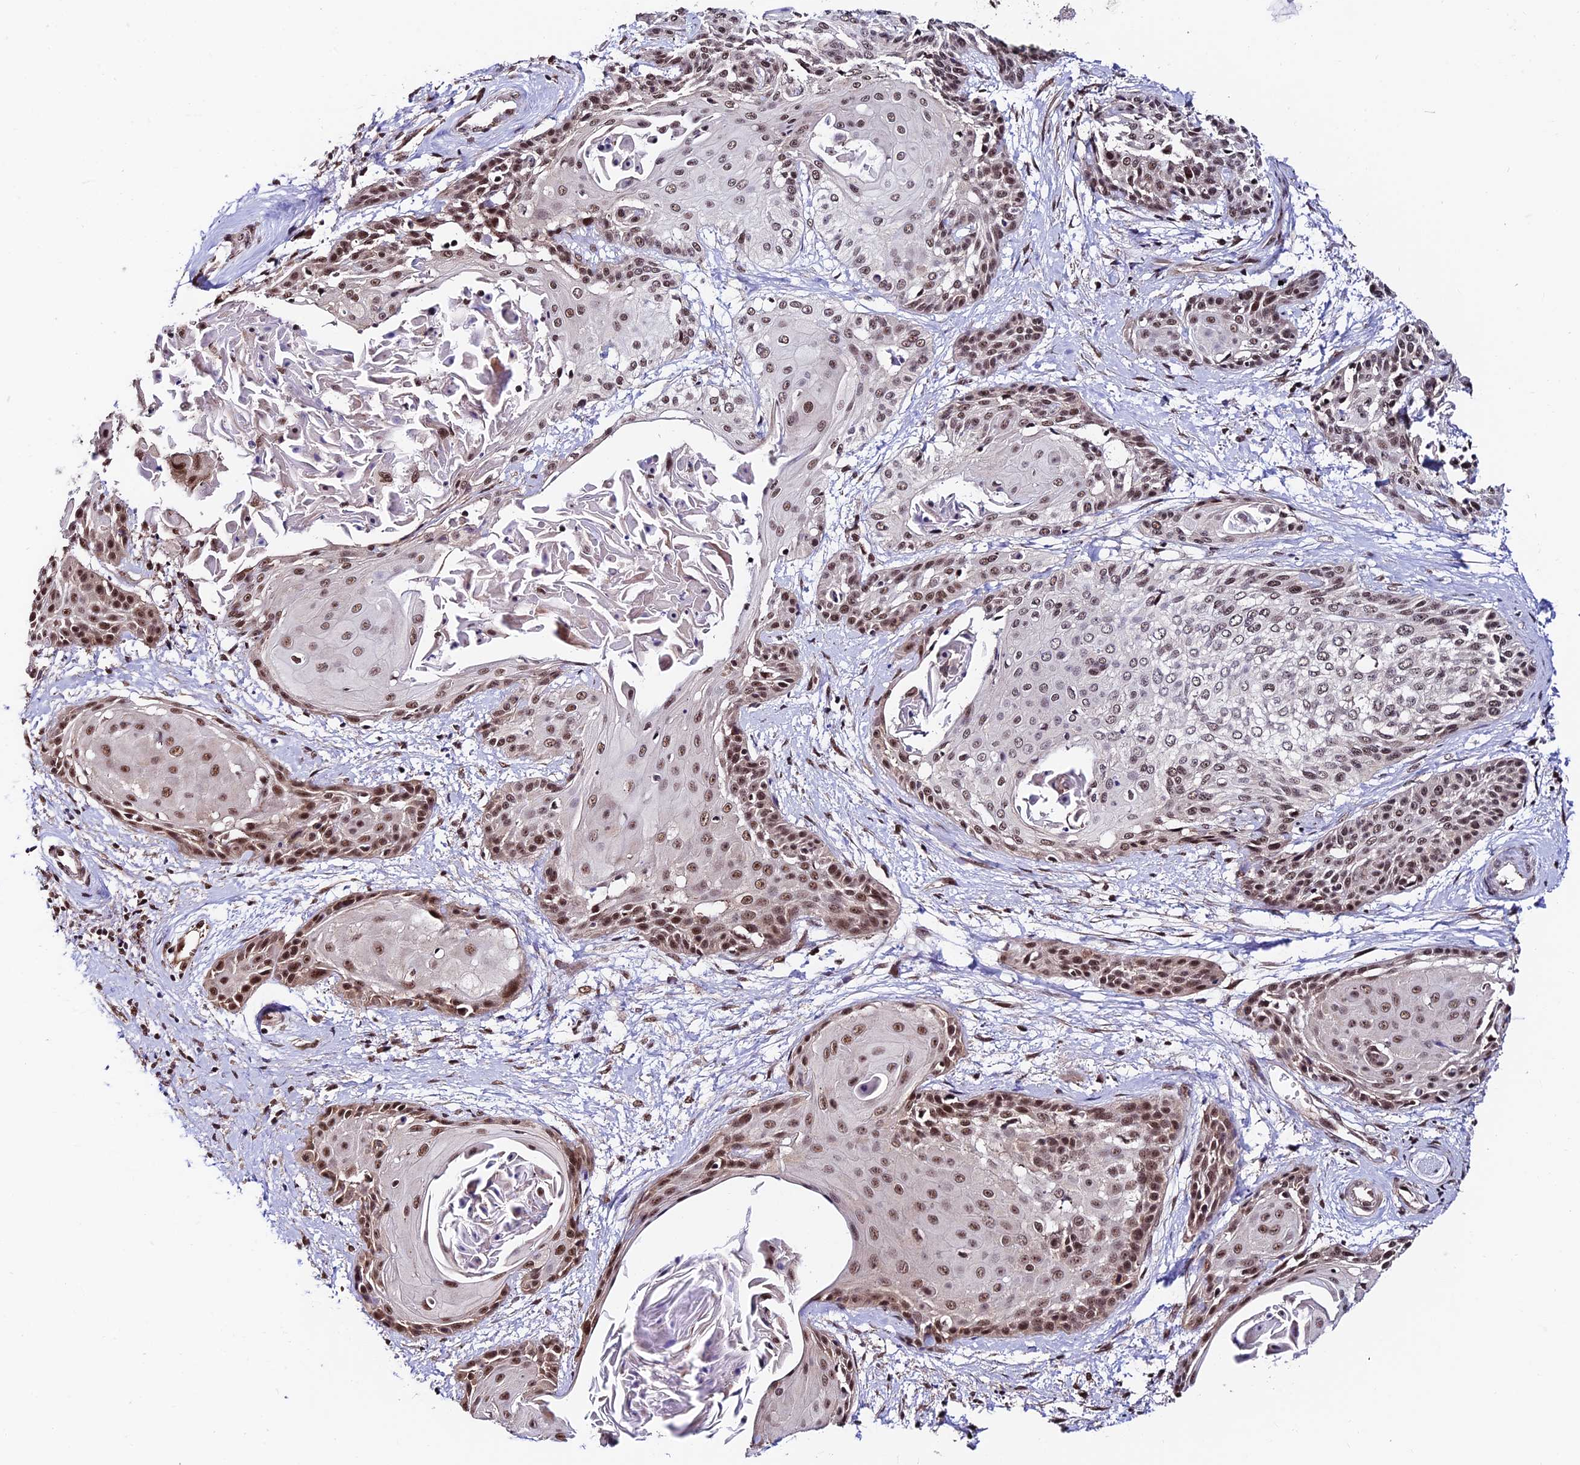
{"staining": {"intensity": "moderate", "quantity": ">75%", "location": "nuclear"}, "tissue": "cervical cancer", "cell_type": "Tumor cells", "image_type": "cancer", "snomed": [{"axis": "morphology", "description": "Squamous cell carcinoma, NOS"}, {"axis": "topography", "description": "Cervix"}], "caption": "Cervical cancer stained for a protein demonstrates moderate nuclear positivity in tumor cells. (DAB (3,3'-diaminobenzidine) IHC, brown staining for protein, blue staining for nuclei).", "gene": "RBM42", "patient": {"sex": "female", "age": 57}}